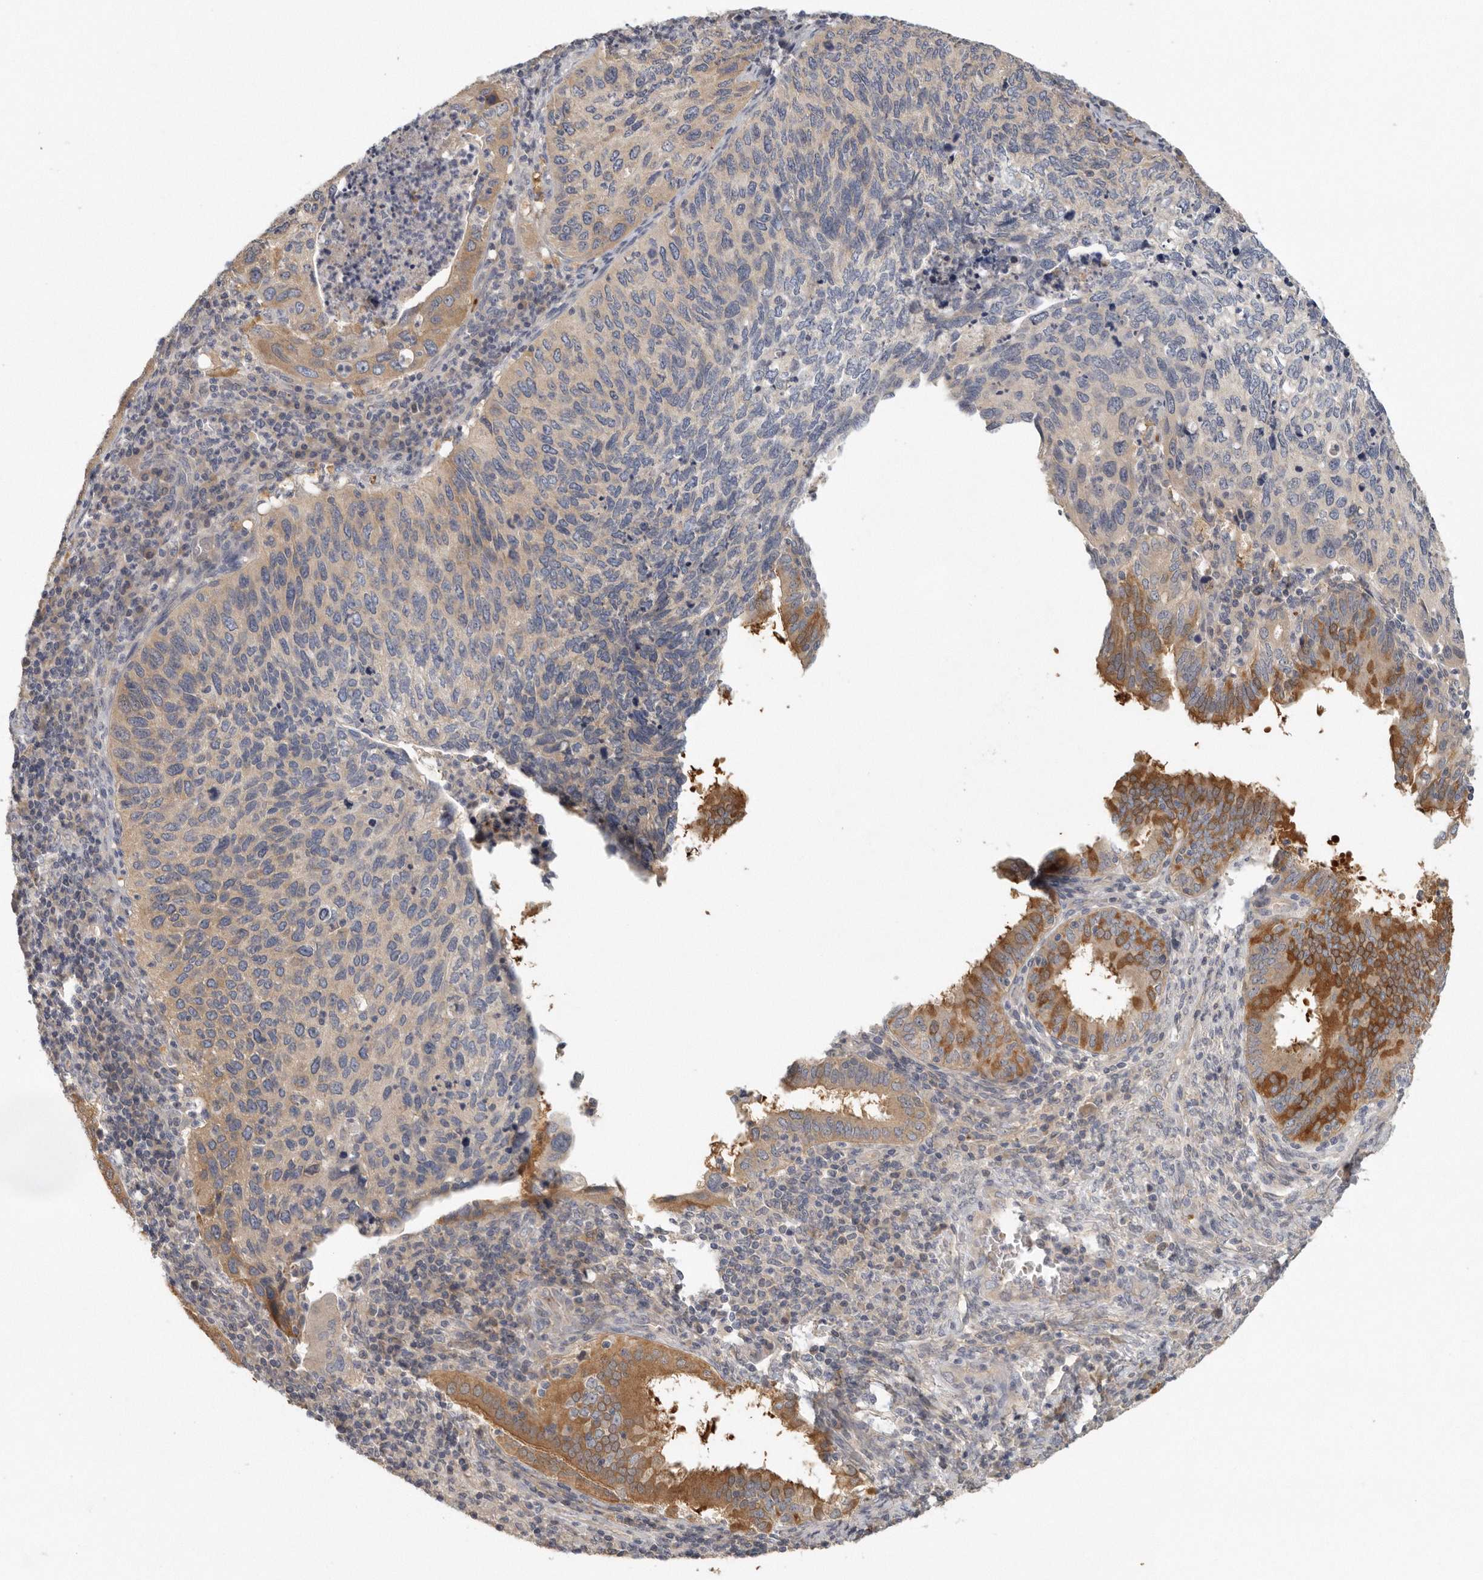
{"staining": {"intensity": "moderate", "quantity": "<25%", "location": "cytoplasmic/membranous"}, "tissue": "cervical cancer", "cell_type": "Tumor cells", "image_type": "cancer", "snomed": [{"axis": "morphology", "description": "Squamous cell carcinoma, NOS"}, {"axis": "topography", "description": "Cervix"}], "caption": "Cervical squamous cell carcinoma tissue demonstrates moderate cytoplasmic/membranous staining in about <25% of tumor cells", "gene": "CFAP298", "patient": {"sex": "female", "age": 38}}